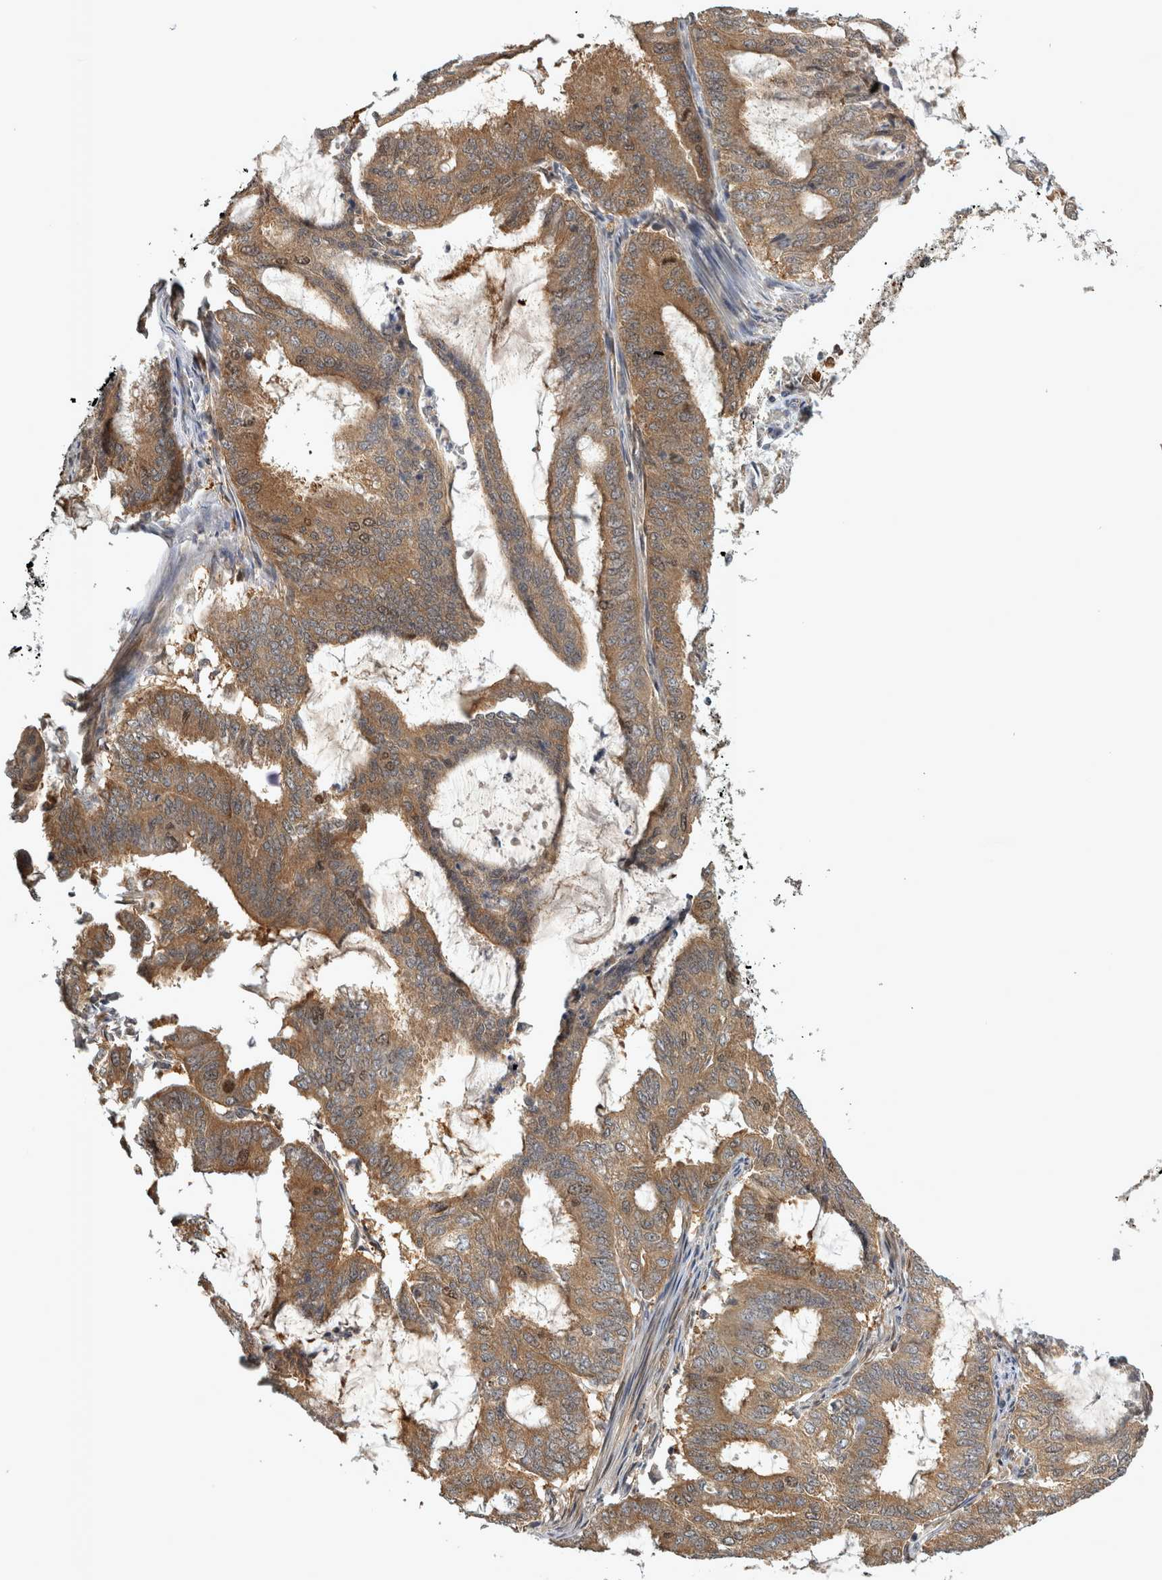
{"staining": {"intensity": "moderate", "quantity": ">75%", "location": "cytoplasmic/membranous"}, "tissue": "endometrial cancer", "cell_type": "Tumor cells", "image_type": "cancer", "snomed": [{"axis": "morphology", "description": "Adenocarcinoma, NOS"}, {"axis": "topography", "description": "Endometrium"}], "caption": "Endometrial adenocarcinoma stained with a brown dye demonstrates moderate cytoplasmic/membranous positive positivity in about >75% of tumor cells.", "gene": "TRMT61B", "patient": {"sex": "female", "age": 49}}